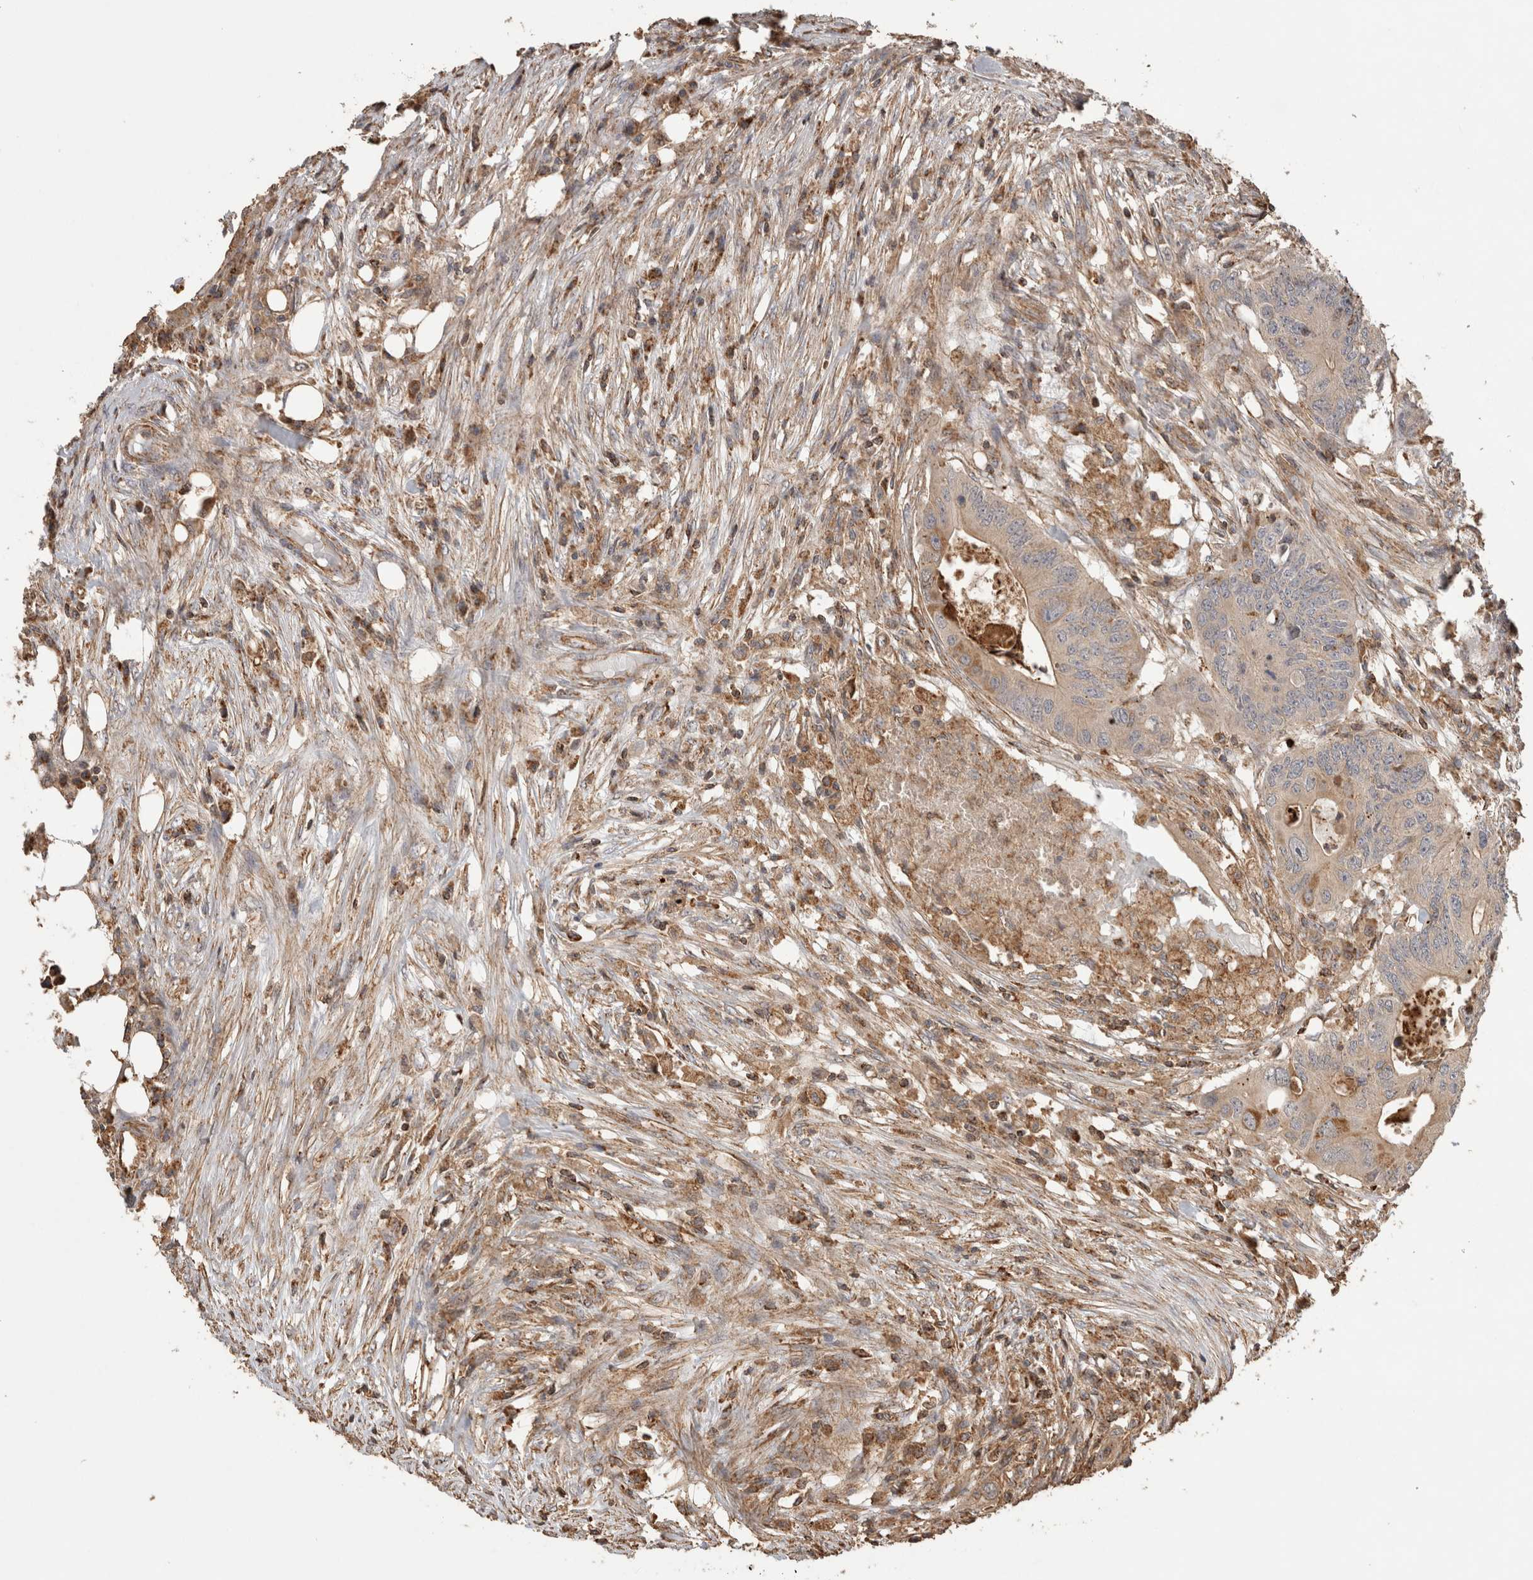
{"staining": {"intensity": "moderate", "quantity": "25%-75%", "location": "cytoplasmic/membranous"}, "tissue": "colorectal cancer", "cell_type": "Tumor cells", "image_type": "cancer", "snomed": [{"axis": "morphology", "description": "Adenocarcinoma, NOS"}, {"axis": "topography", "description": "Colon"}], "caption": "Immunohistochemistry (IHC) micrograph of neoplastic tissue: human colorectal cancer stained using immunohistochemistry shows medium levels of moderate protein expression localized specifically in the cytoplasmic/membranous of tumor cells, appearing as a cytoplasmic/membranous brown color.", "gene": "IMMP2L", "patient": {"sex": "male", "age": 71}}